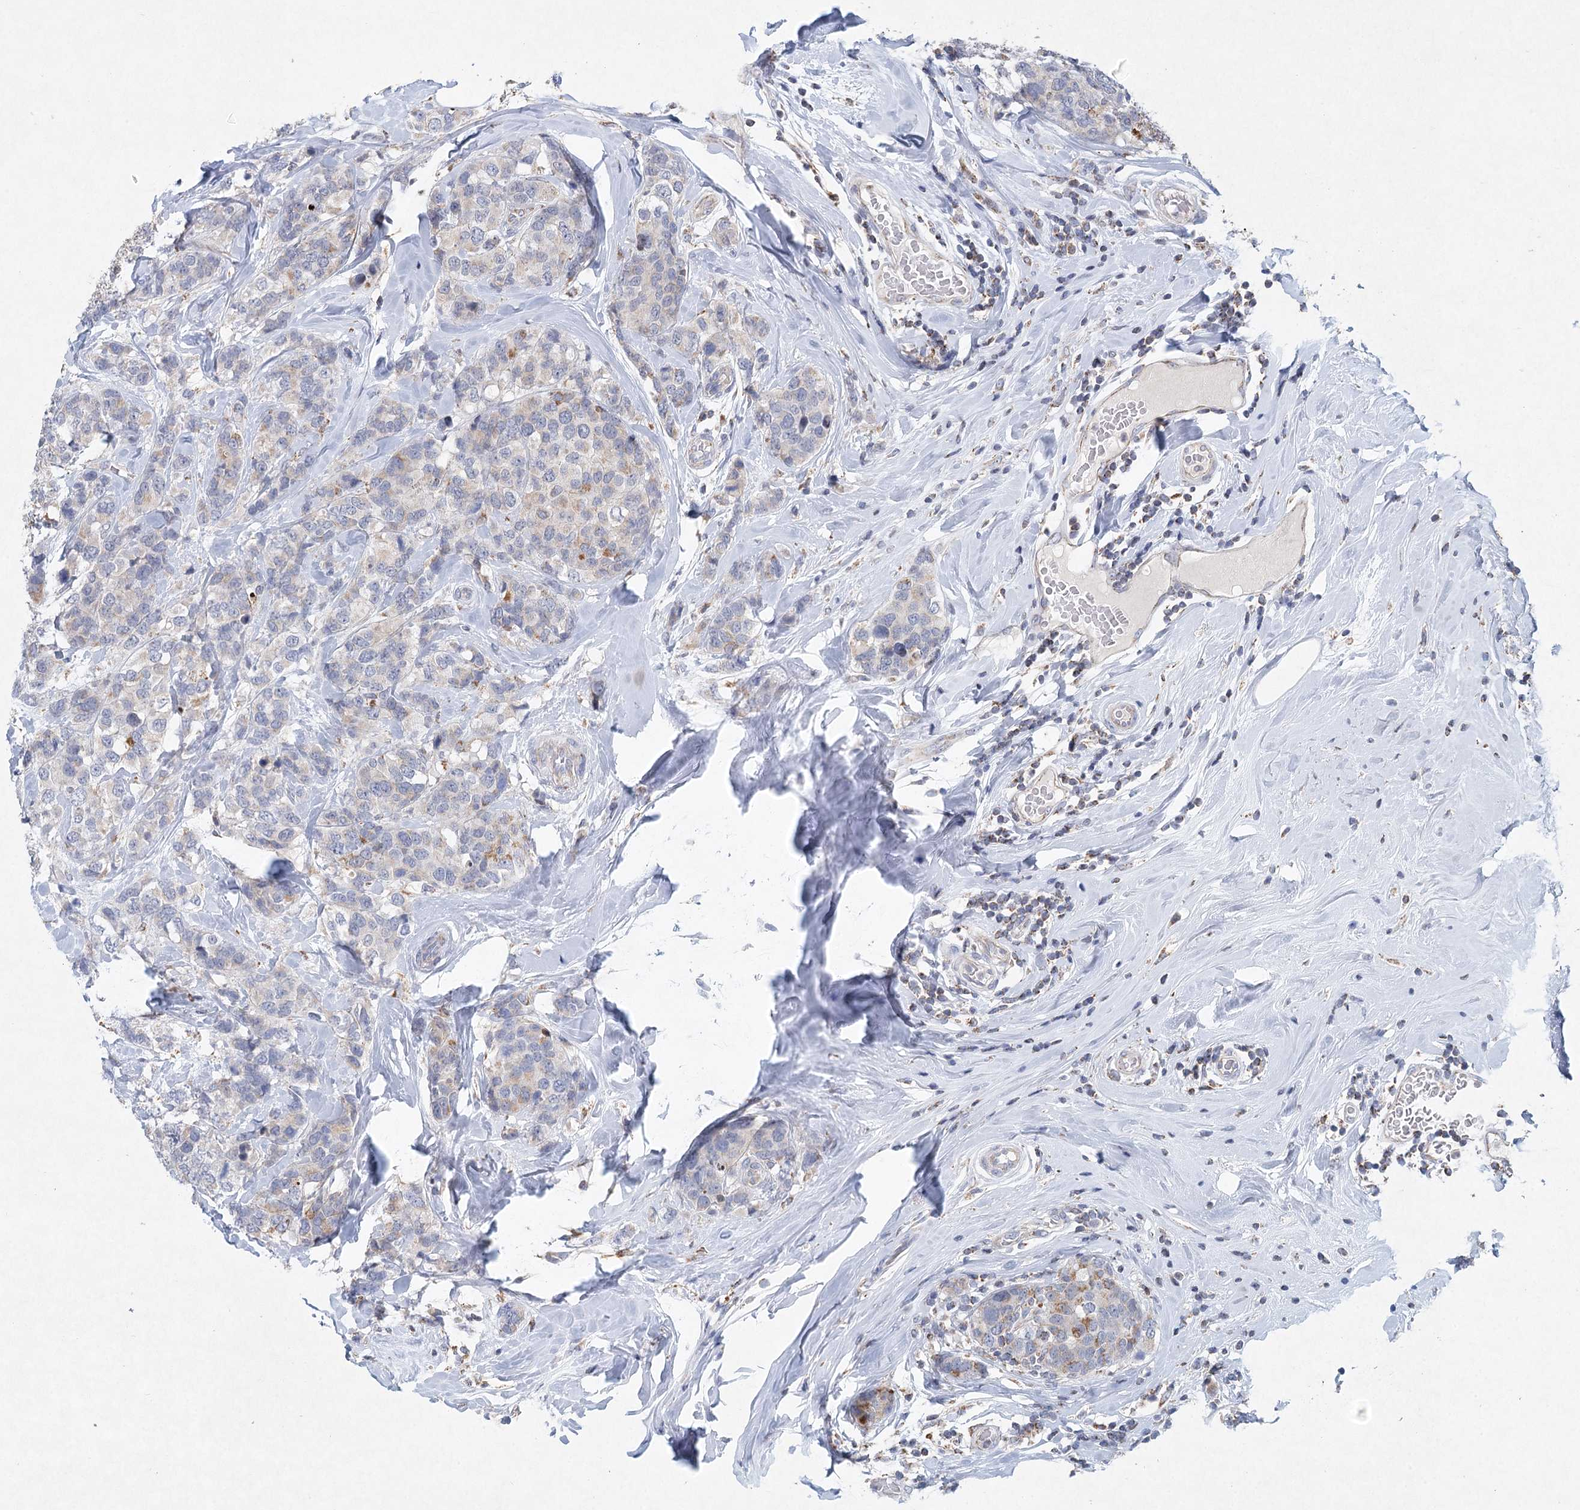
{"staining": {"intensity": "moderate", "quantity": "<25%", "location": "cytoplasmic/membranous"}, "tissue": "breast cancer", "cell_type": "Tumor cells", "image_type": "cancer", "snomed": [{"axis": "morphology", "description": "Lobular carcinoma"}, {"axis": "topography", "description": "Breast"}], "caption": "Breast cancer (lobular carcinoma) was stained to show a protein in brown. There is low levels of moderate cytoplasmic/membranous positivity in approximately <25% of tumor cells.", "gene": "XPO6", "patient": {"sex": "female", "age": 59}}